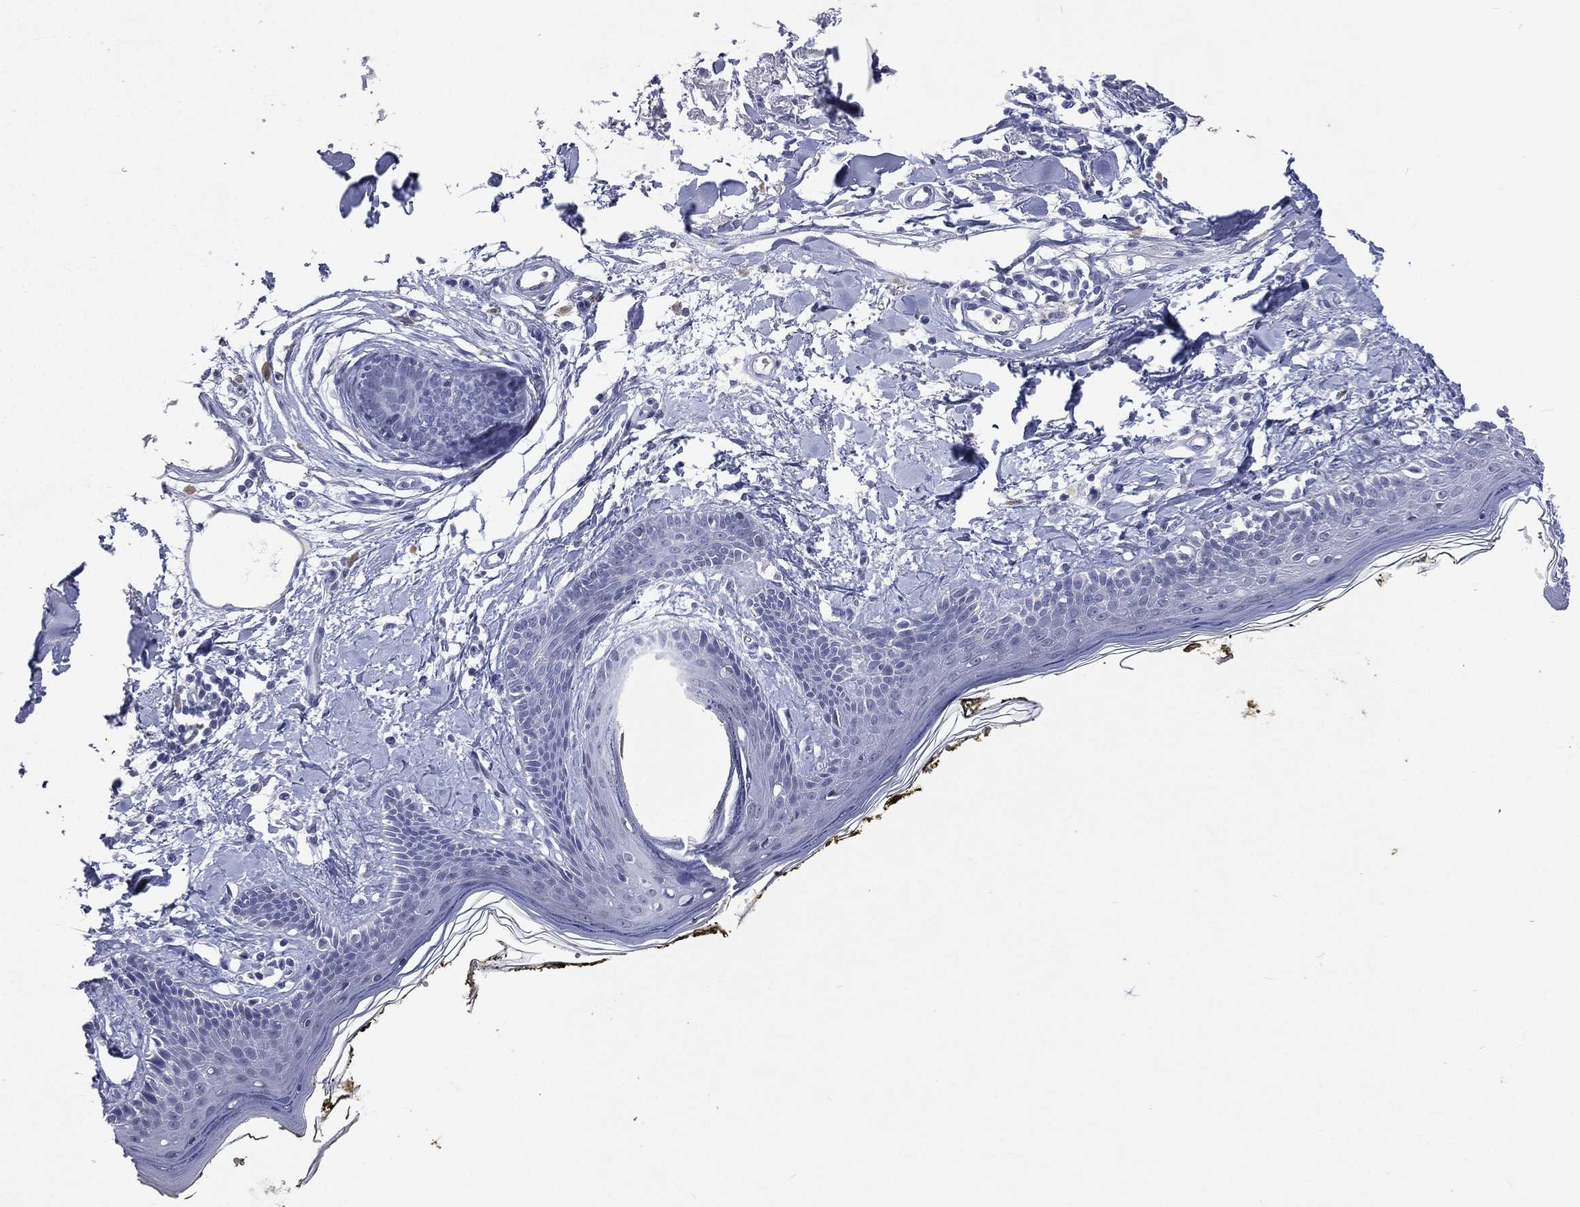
{"staining": {"intensity": "negative", "quantity": "none", "location": "none"}, "tissue": "skin", "cell_type": "Fibroblasts", "image_type": "normal", "snomed": [{"axis": "morphology", "description": "Normal tissue, NOS"}, {"axis": "topography", "description": "Skin"}], "caption": "Immunohistochemistry (IHC) of normal skin reveals no expression in fibroblasts.", "gene": "SSX1", "patient": {"sex": "male", "age": 76}}